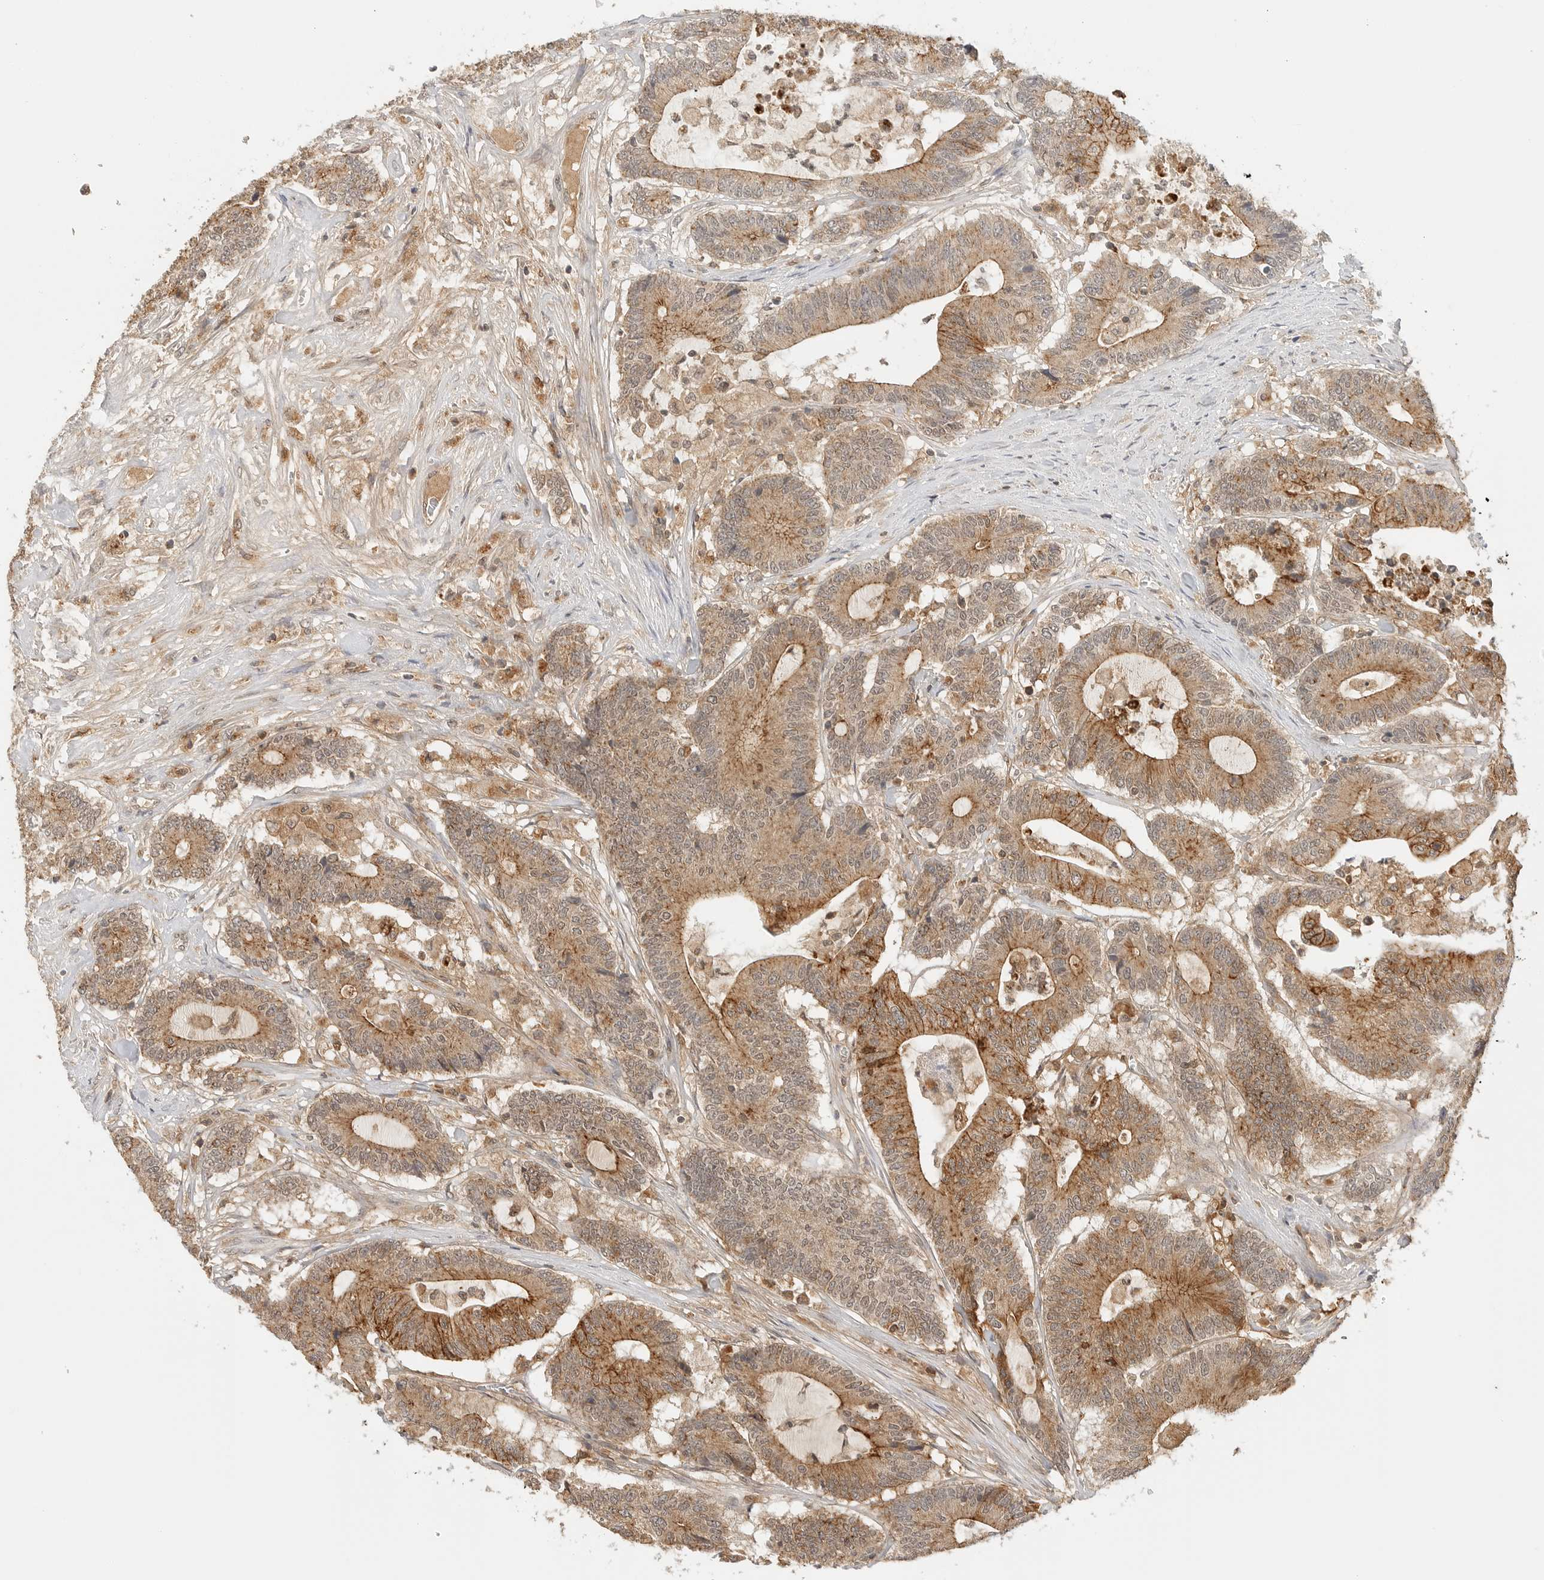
{"staining": {"intensity": "strong", "quantity": "25%-75%", "location": "cytoplasmic/membranous"}, "tissue": "colorectal cancer", "cell_type": "Tumor cells", "image_type": "cancer", "snomed": [{"axis": "morphology", "description": "Adenocarcinoma, NOS"}, {"axis": "topography", "description": "Colon"}], "caption": "High-magnification brightfield microscopy of adenocarcinoma (colorectal) stained with DAB (brown) and counterstained with hematoxylin (blue). tumor cells exhibit strong cytoplasmic/membranous staining is identified in about25%-75% of cells. The staining was performed using DAB, with brown indicating positive protein expression. Nuclei are stained blue with hematoxylin.", "gene": "EPHA1", "patient": {"sex": "female", "age": 84}}